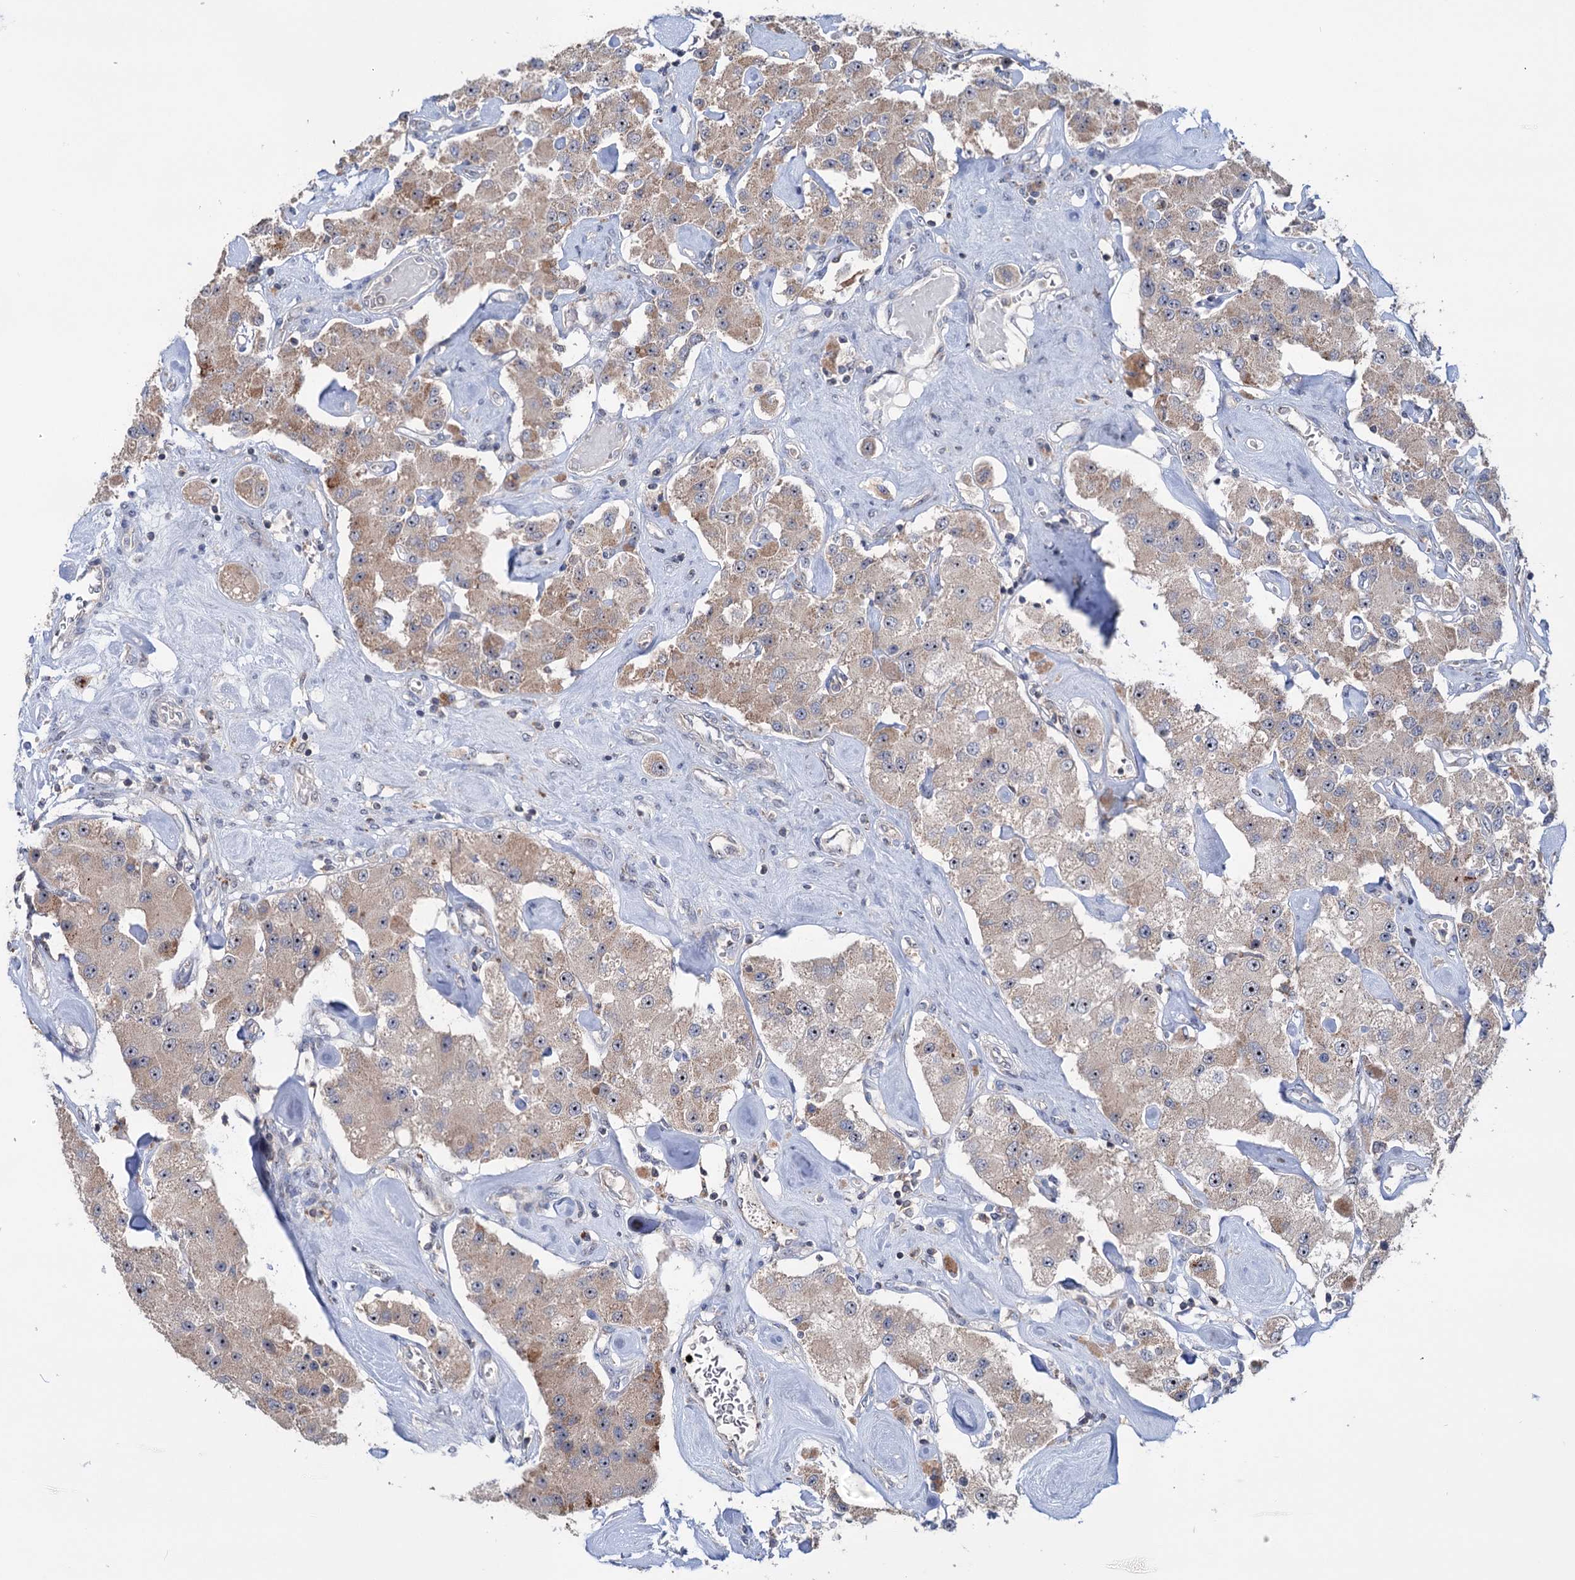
{"staining": {"intensity": "weak", "quantity": ">75%", "location": "cytoplasmic/membranous,nuclear"}, "tissue": "carcinoid", "cell_type": "Tumor cells", "image_type": "cancer", "snomed": [{"axis": "morphology", "description": "Carcinoid, malignant, NOS"}, {"axis": "topography", "description": "Pancreas"}], "caption": "Immunohistochemical staining of malignant carcinoid reveals weak cytoplasmic/membranous and nuclear protein expression in approximately >75% of tumor cells.", "gene": "HTR3B", "patient": {"sex": "male", "age": 41}}